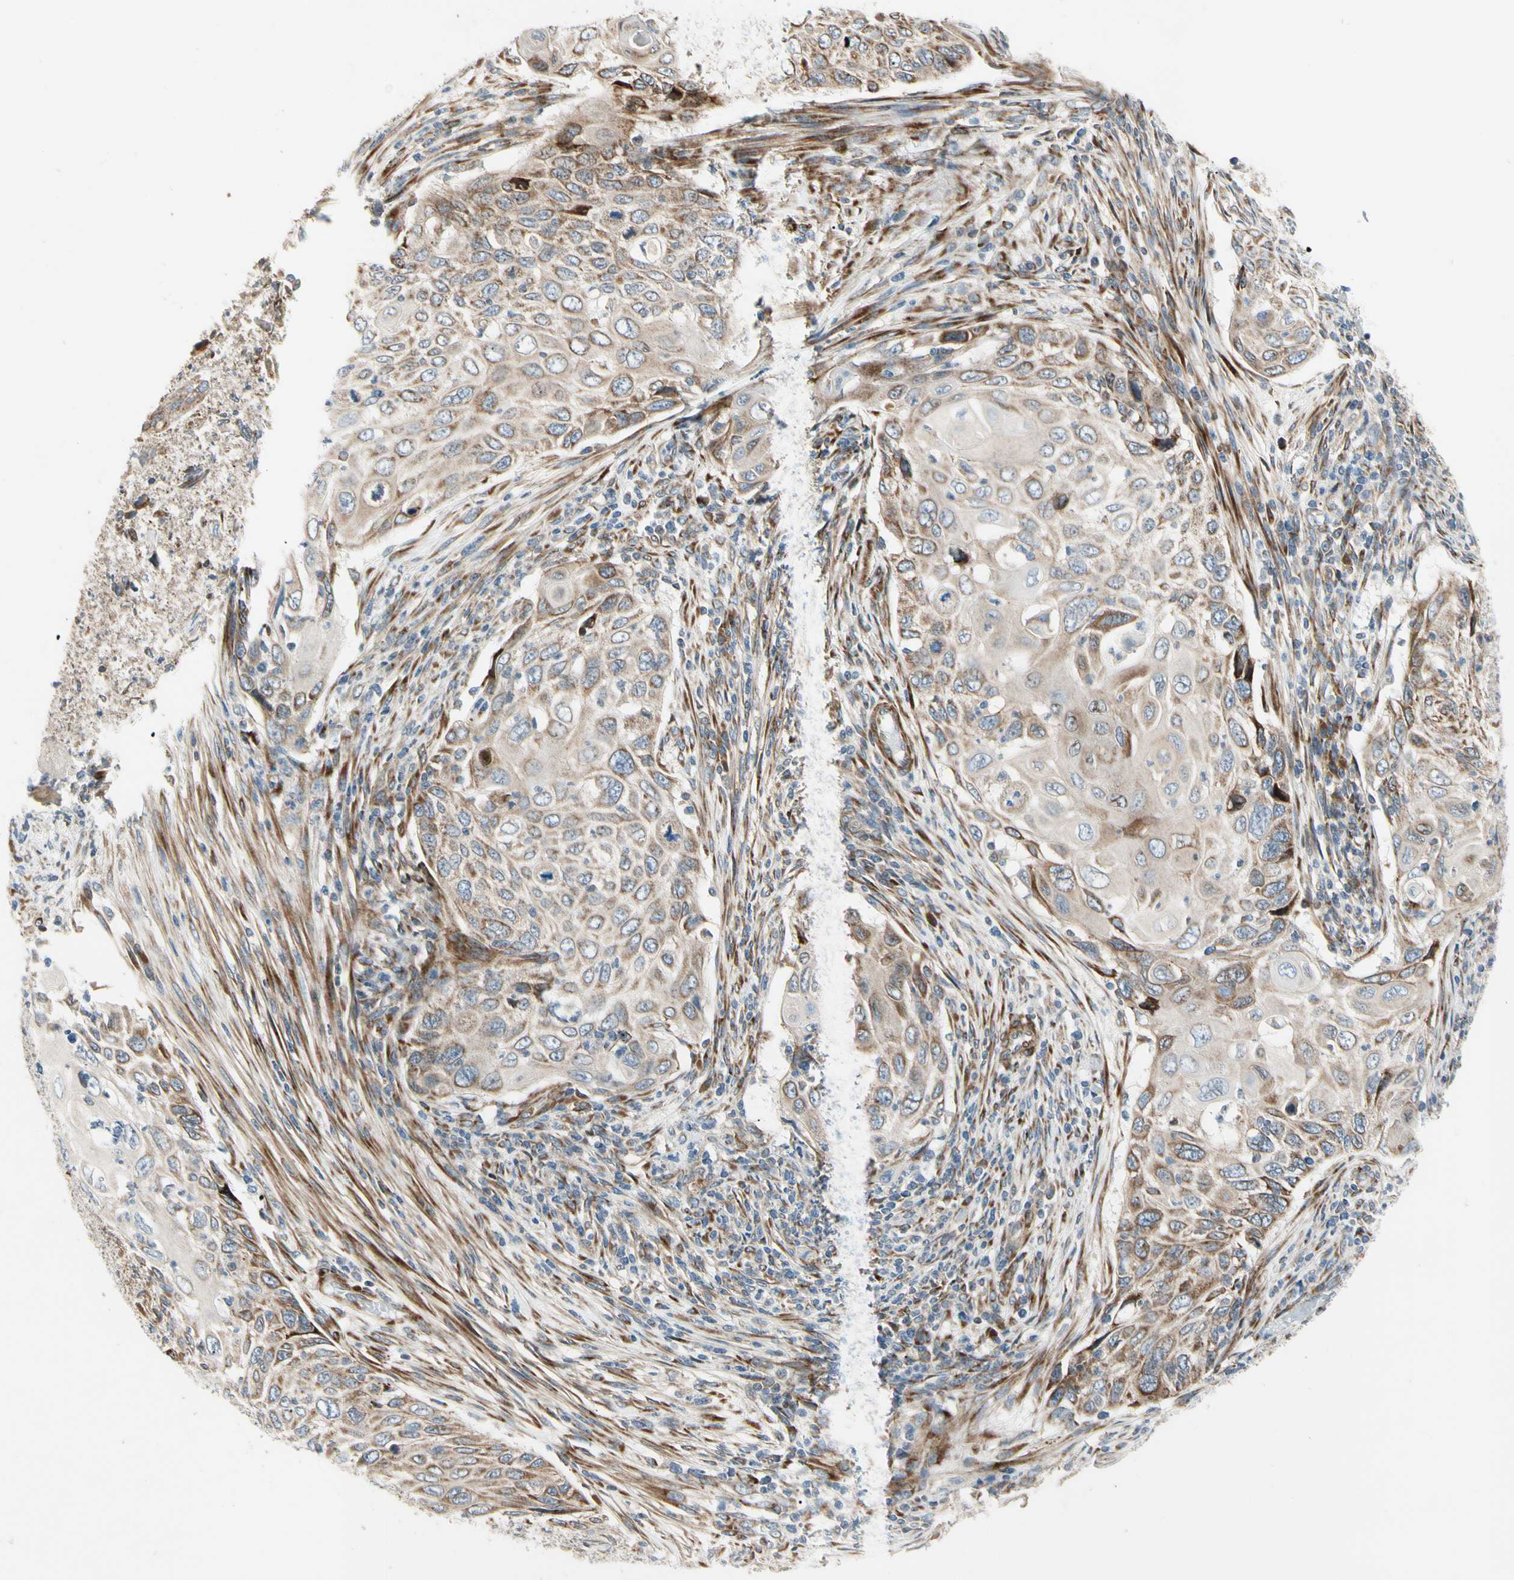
{"staining": {"intensity": "moderate", "quantity": ">75%", "location": "cytoplasmic/membranous"}, "tissue": "cervical cancer", "cell_type": "Tumor cells", "image_type": "cancer", "snomed": [{"axis": "morphology", "description": "Squamous cell carcinoma, NOS"}, {"axis": "topography", "description": "Cervix"}], "caption": "Immunohistochemistry (IHC) staining of cervical cancer, which displays medium levels of moderate cytoplasmic/membranous expression in about >75% of tumor cells indicating moderate cytoplasmic/membranous protein staining. The staining was performed using DAB (brown) for protein detection and nuclei were counterstained in hematoxylin (blue).", "gene": "MRPL9", "patient": {"sex": "female", "age": 70}}